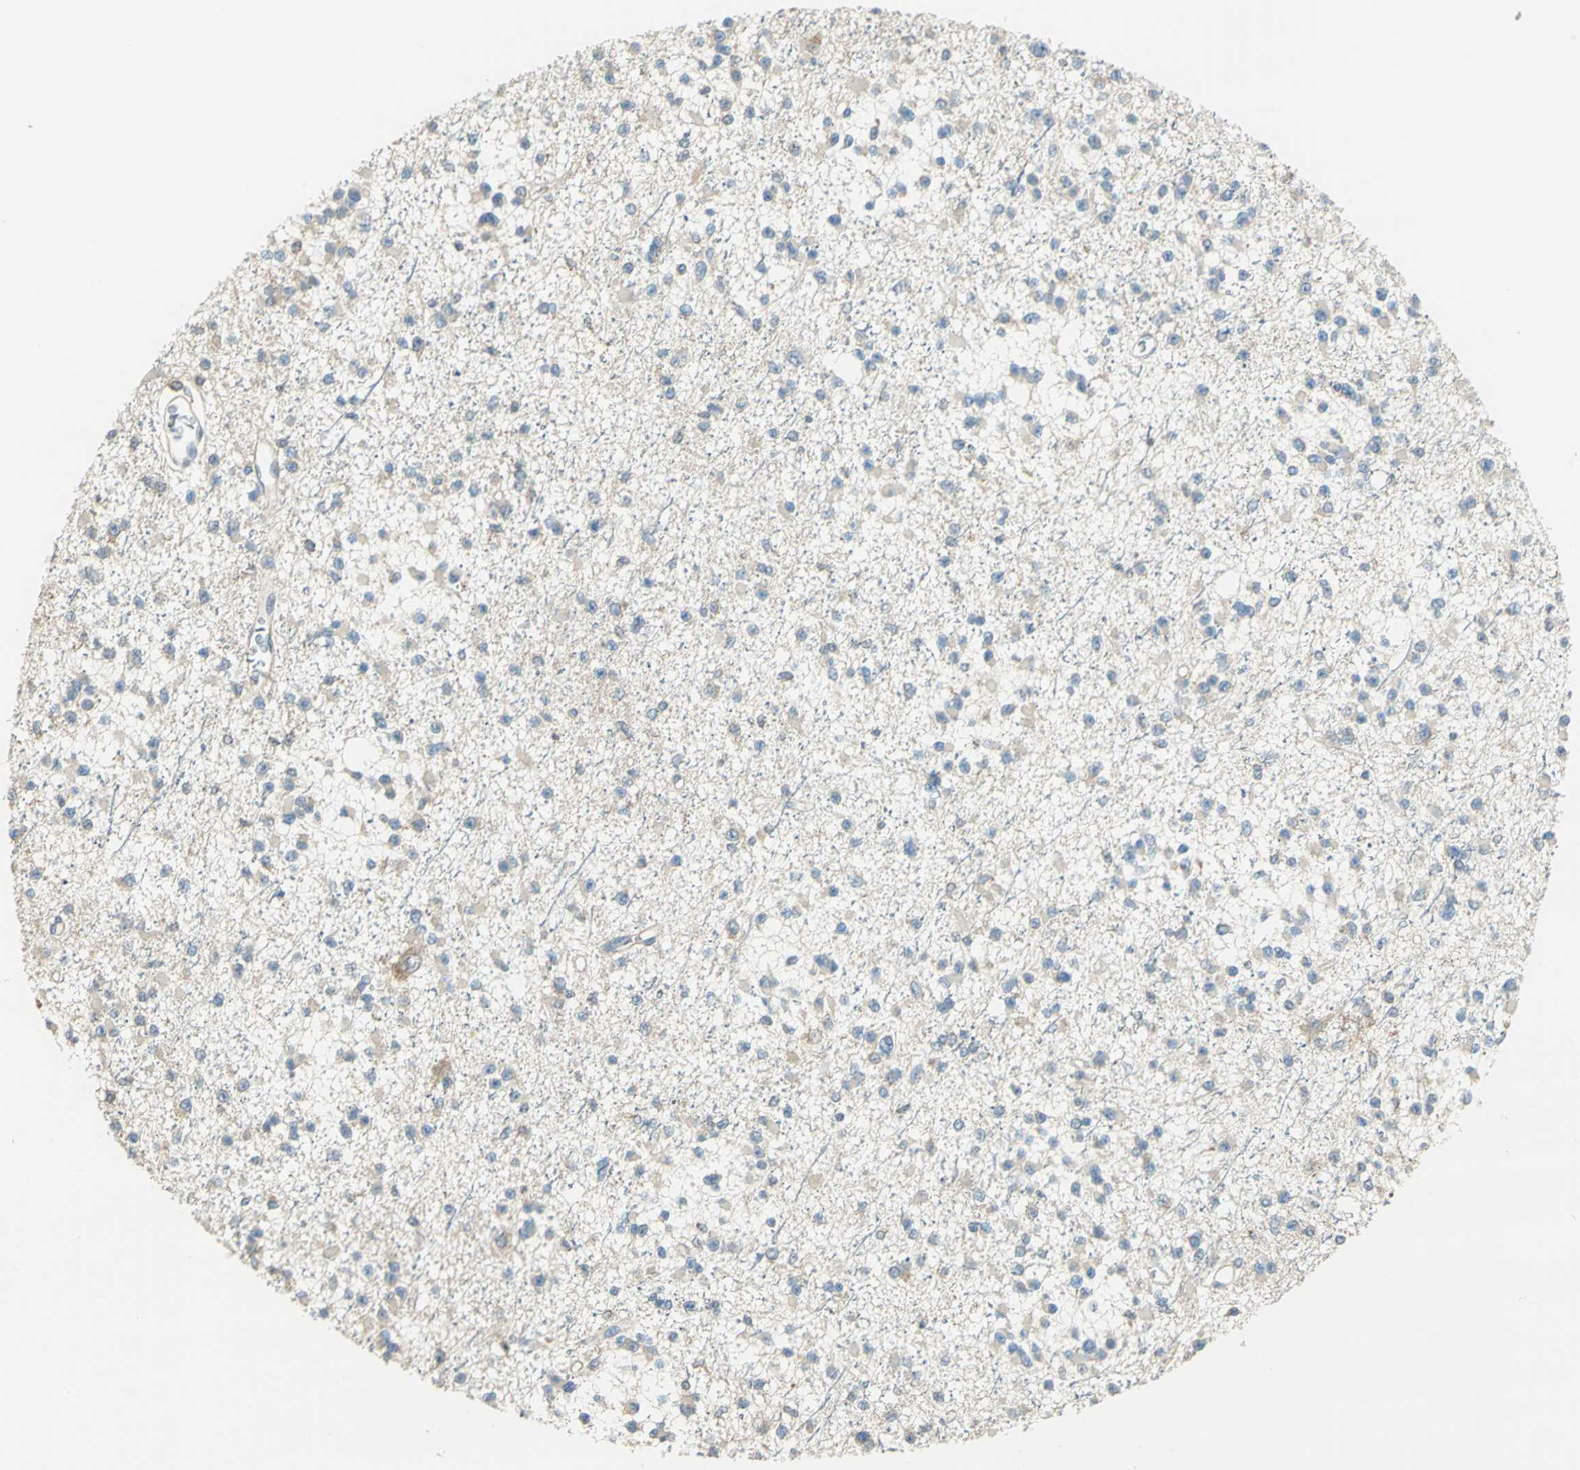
{"staining": {"intensity": "weak", "quantity": "25%-75%", "location": "cytoplasmic/membranous"}, "tissue": "glioma", "cell_type": "Tumor cells", "image_type": "cancer", "snomed": [{"axis": "morphology", "description": "Glioma, malignant, Low grade"}, {"axis": "topography", "description": "Brain"}], "caption": "Malignant glioma (low-grade) was stained to show a protein in brown. There is low levels of weak cytoplasmic/membranous expression in approximately 25%-75% of tumor cells.", "gene": "SHC2", "patient": {"sex": "female", "age": 22}}